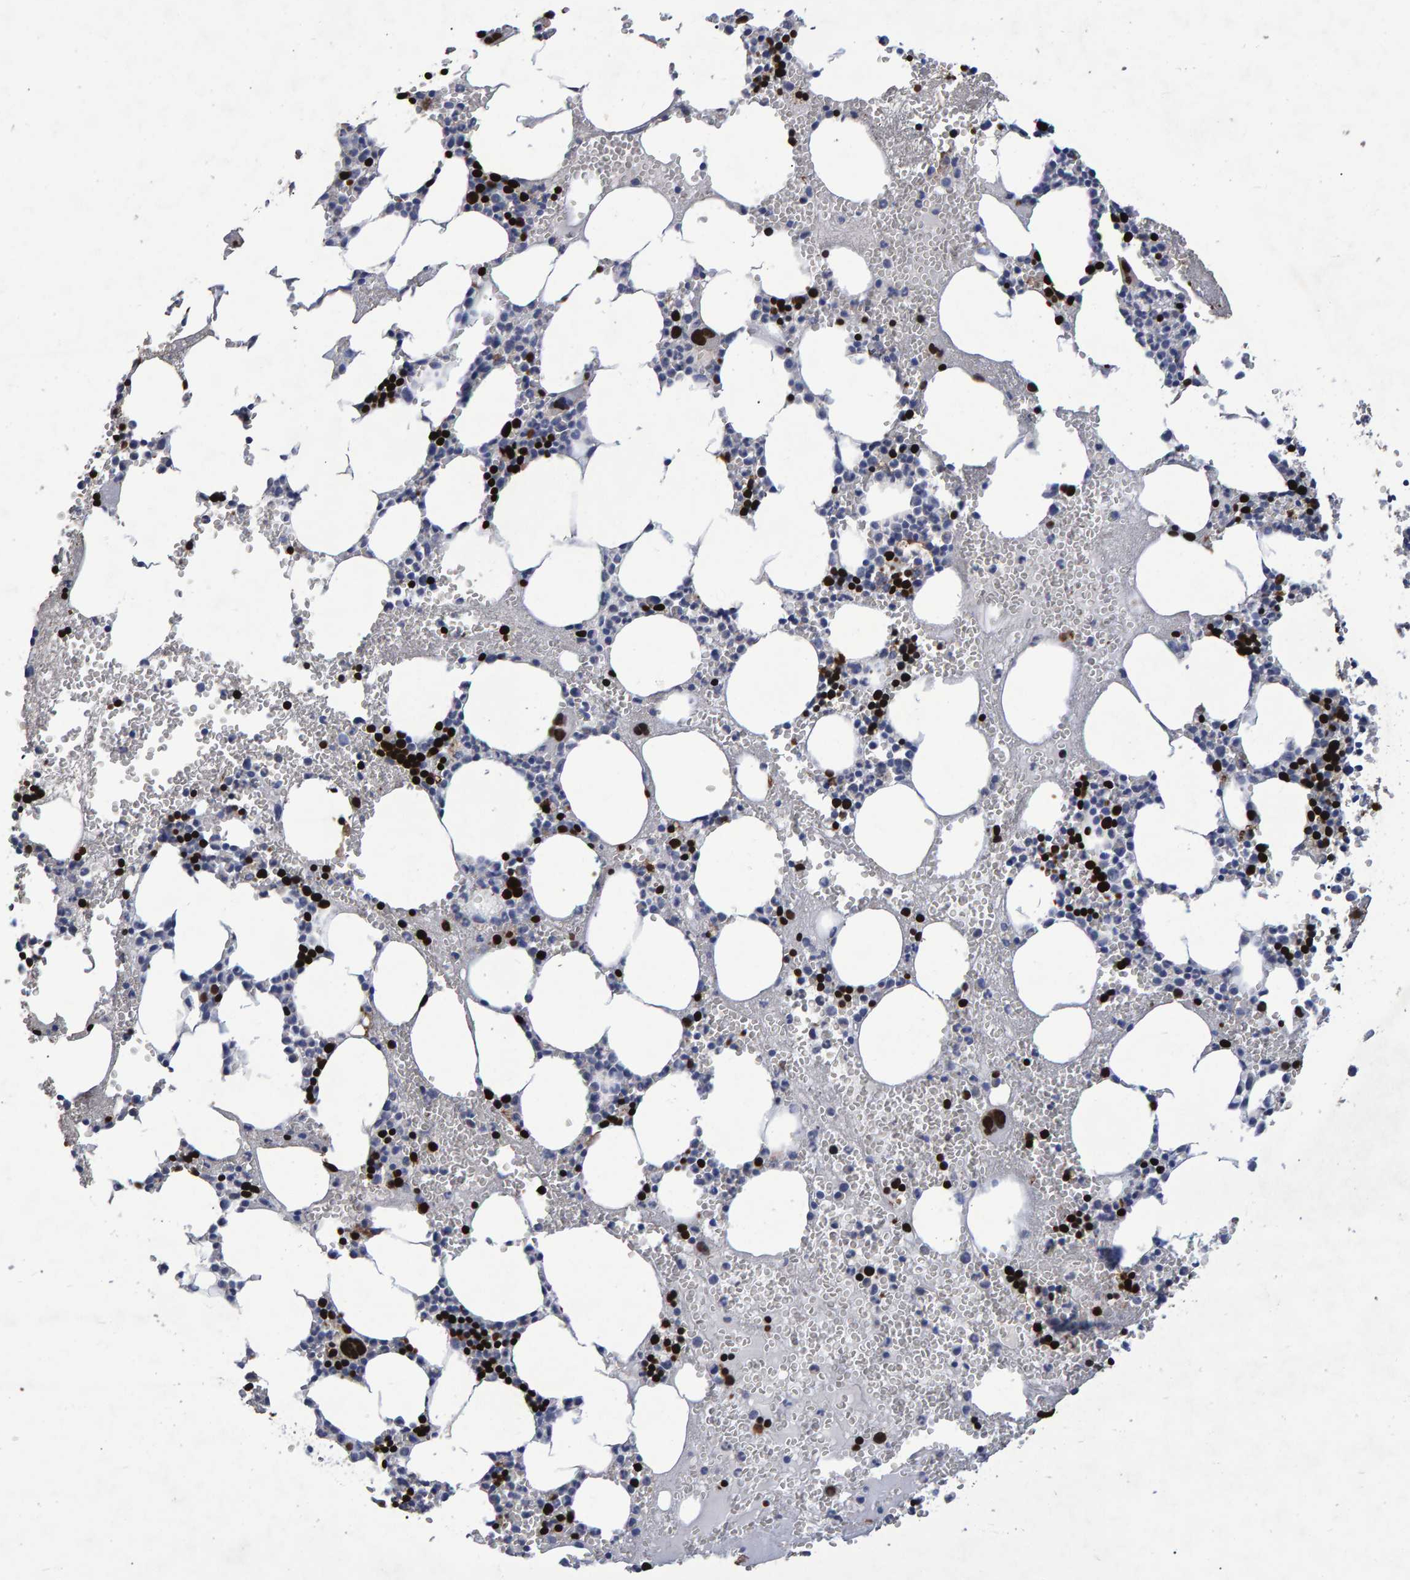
{"staining": {"intensity": "strong", "quantity": "25%-75%", "location": "nuclear"}, "tissue": "bone marrow", "cell_type": "Hematopoietic cells", "image_type": "normal", "snomed": [{"axis": "morphology", "description": "Normal tissue, NOS"}, {"axis": "morphology", "description": "Inflammation, NOS"}, {"axis": "topography", "description": "Bone marrow"}], "caption": "High-power microscopy captured an immunohistochemistry (IHC) micrograph of benign bone marrow, revealing strong nuclear expression in about 25%-75% of hematopoietic cells.", "gene": "HEMGN", "patient": {"sex": "female", "age": 67}}